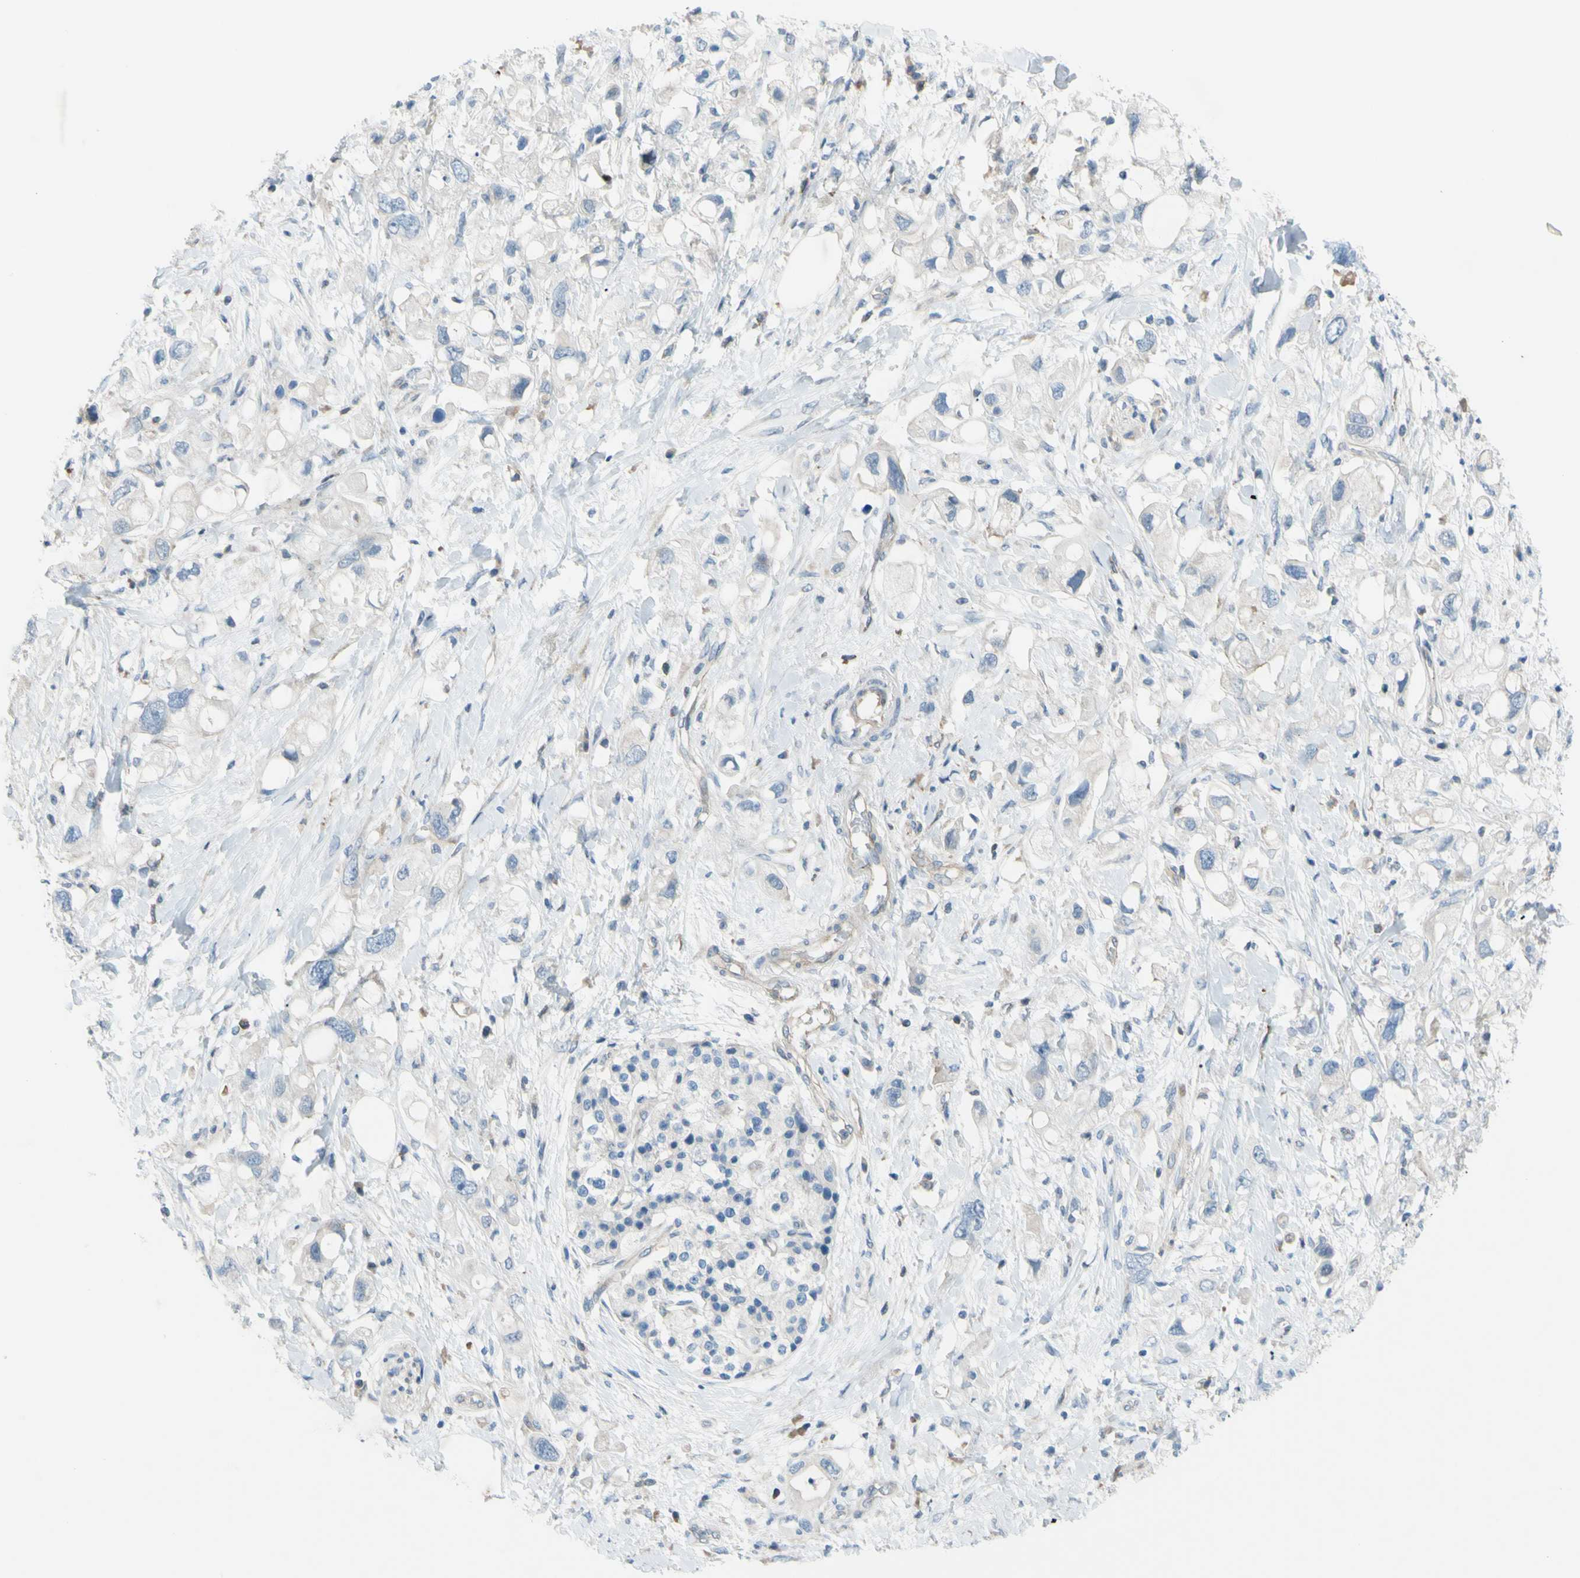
{"staining": {"intensity": "negative", "quantity": "none", "location": "none"}, "tissue": "pancreatic cancer", "cell_type": "Tumor cells", "image_type": "cancer", "snomed": [{"axis": "morphology", "description": "Adenocarcinoma, NOS"}, {"axis": "topography", "description": "Pancreas"}], "caption": "Immunohistochemistry (IHC) histopathology image of neoplastic tissue: pancreatic cancer (adenocarcinoma) stained with DAB displays no significant protein positivity in tumor cells. (DAB (3,3'-diaminobenzidine) immunohistochemistry, high magnification).", "gene": "PAK2", "patient": {"sex": "female", "age": 56}}